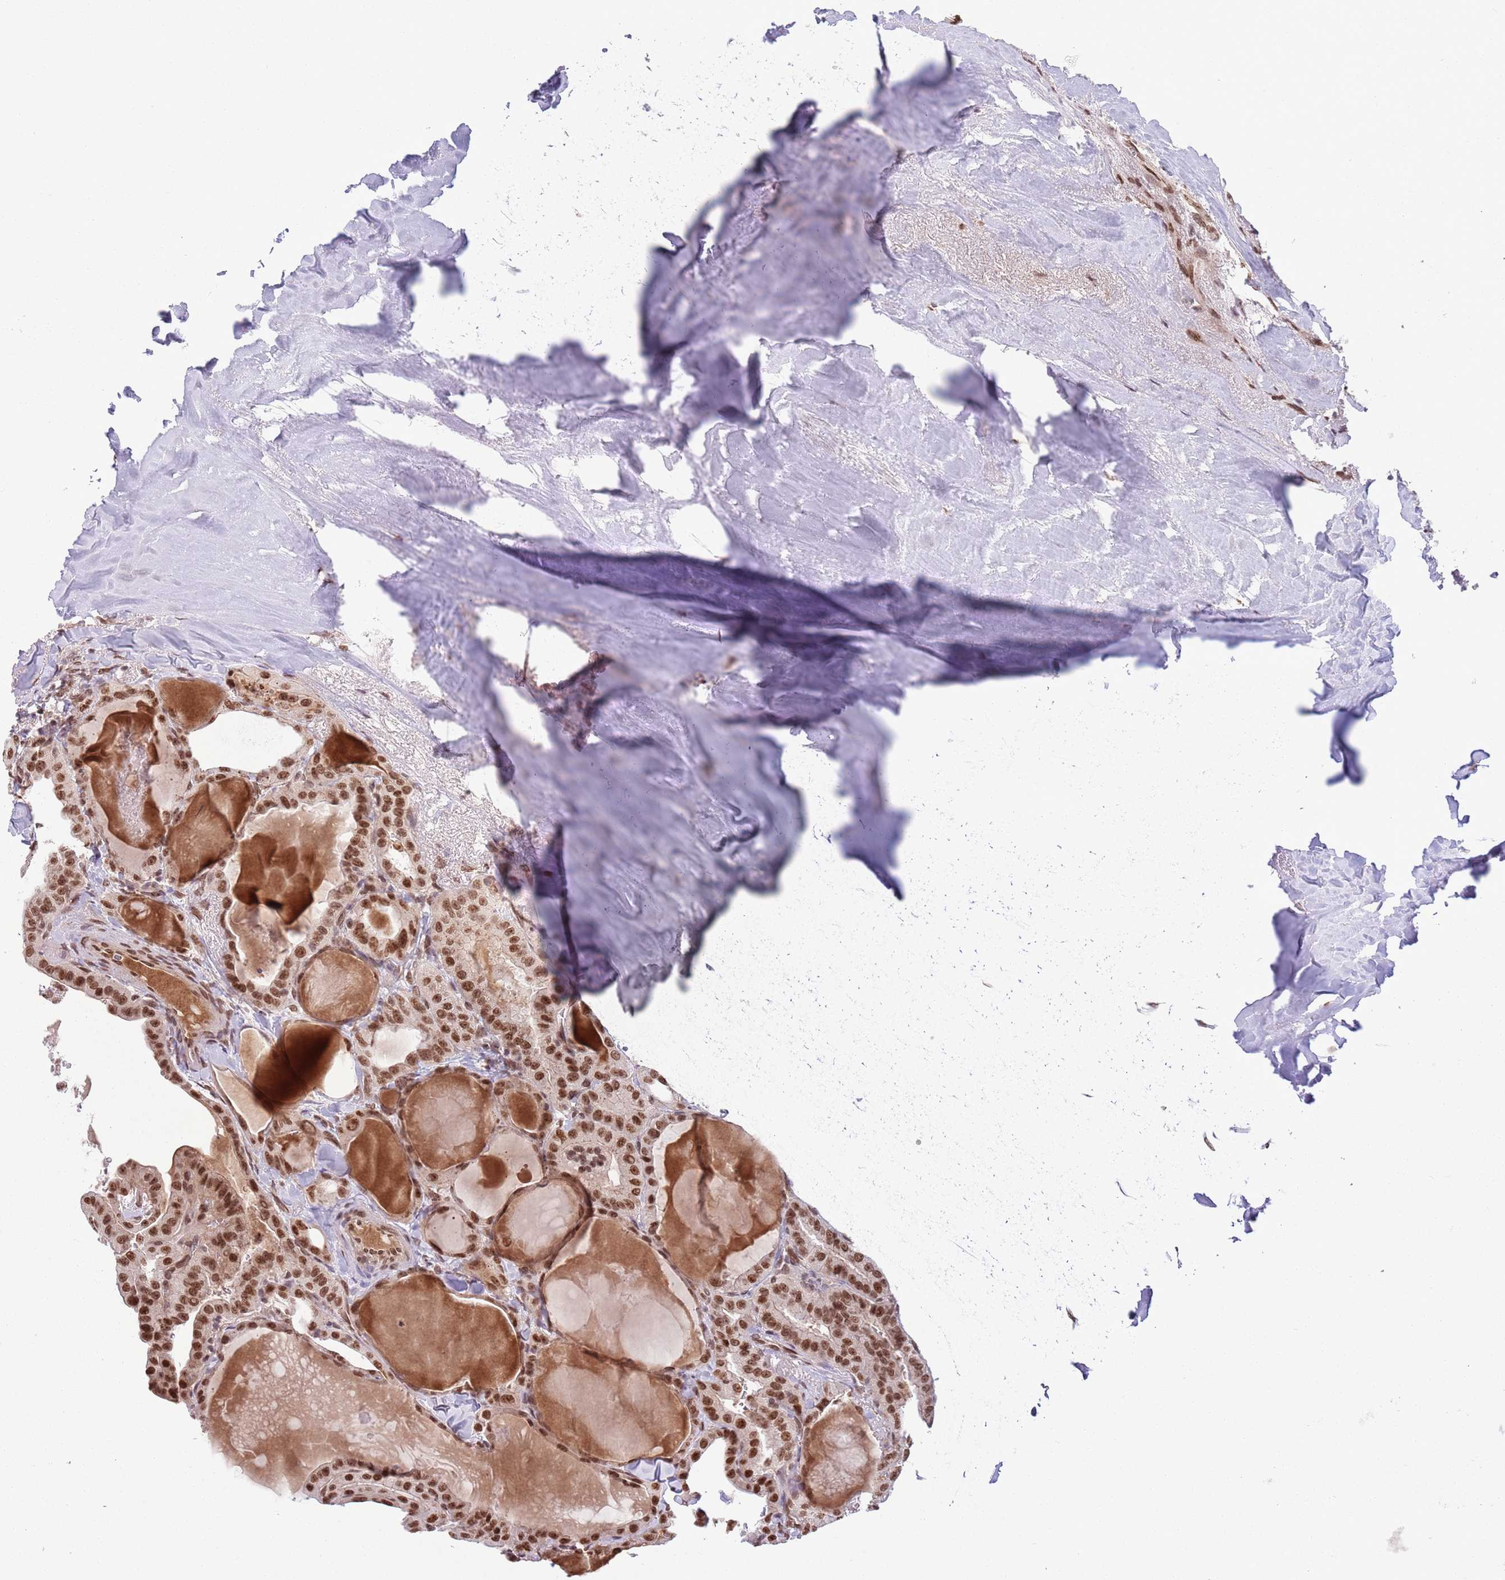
{"staining": {"intensity": "moderate", "quantity": ">75%", "location": "nuclear"}, "tissue": "thyroid cancer", "cell_type": "Tumor cells", "image_type": "cancer", "snomed": [{"axis": "morphology", "description": "Papillary adenocarcinoma, NOS"}, {"axis": "topography", "description": "Thyroid gland"}], "caption": "Protein staining displays moderate nuclear positivity in about >75% of tumor cells in thyroid papillary adenocarcinoma.", "gene": "SIPA1L3", "patient": {"sex": "male", "age": 52}}